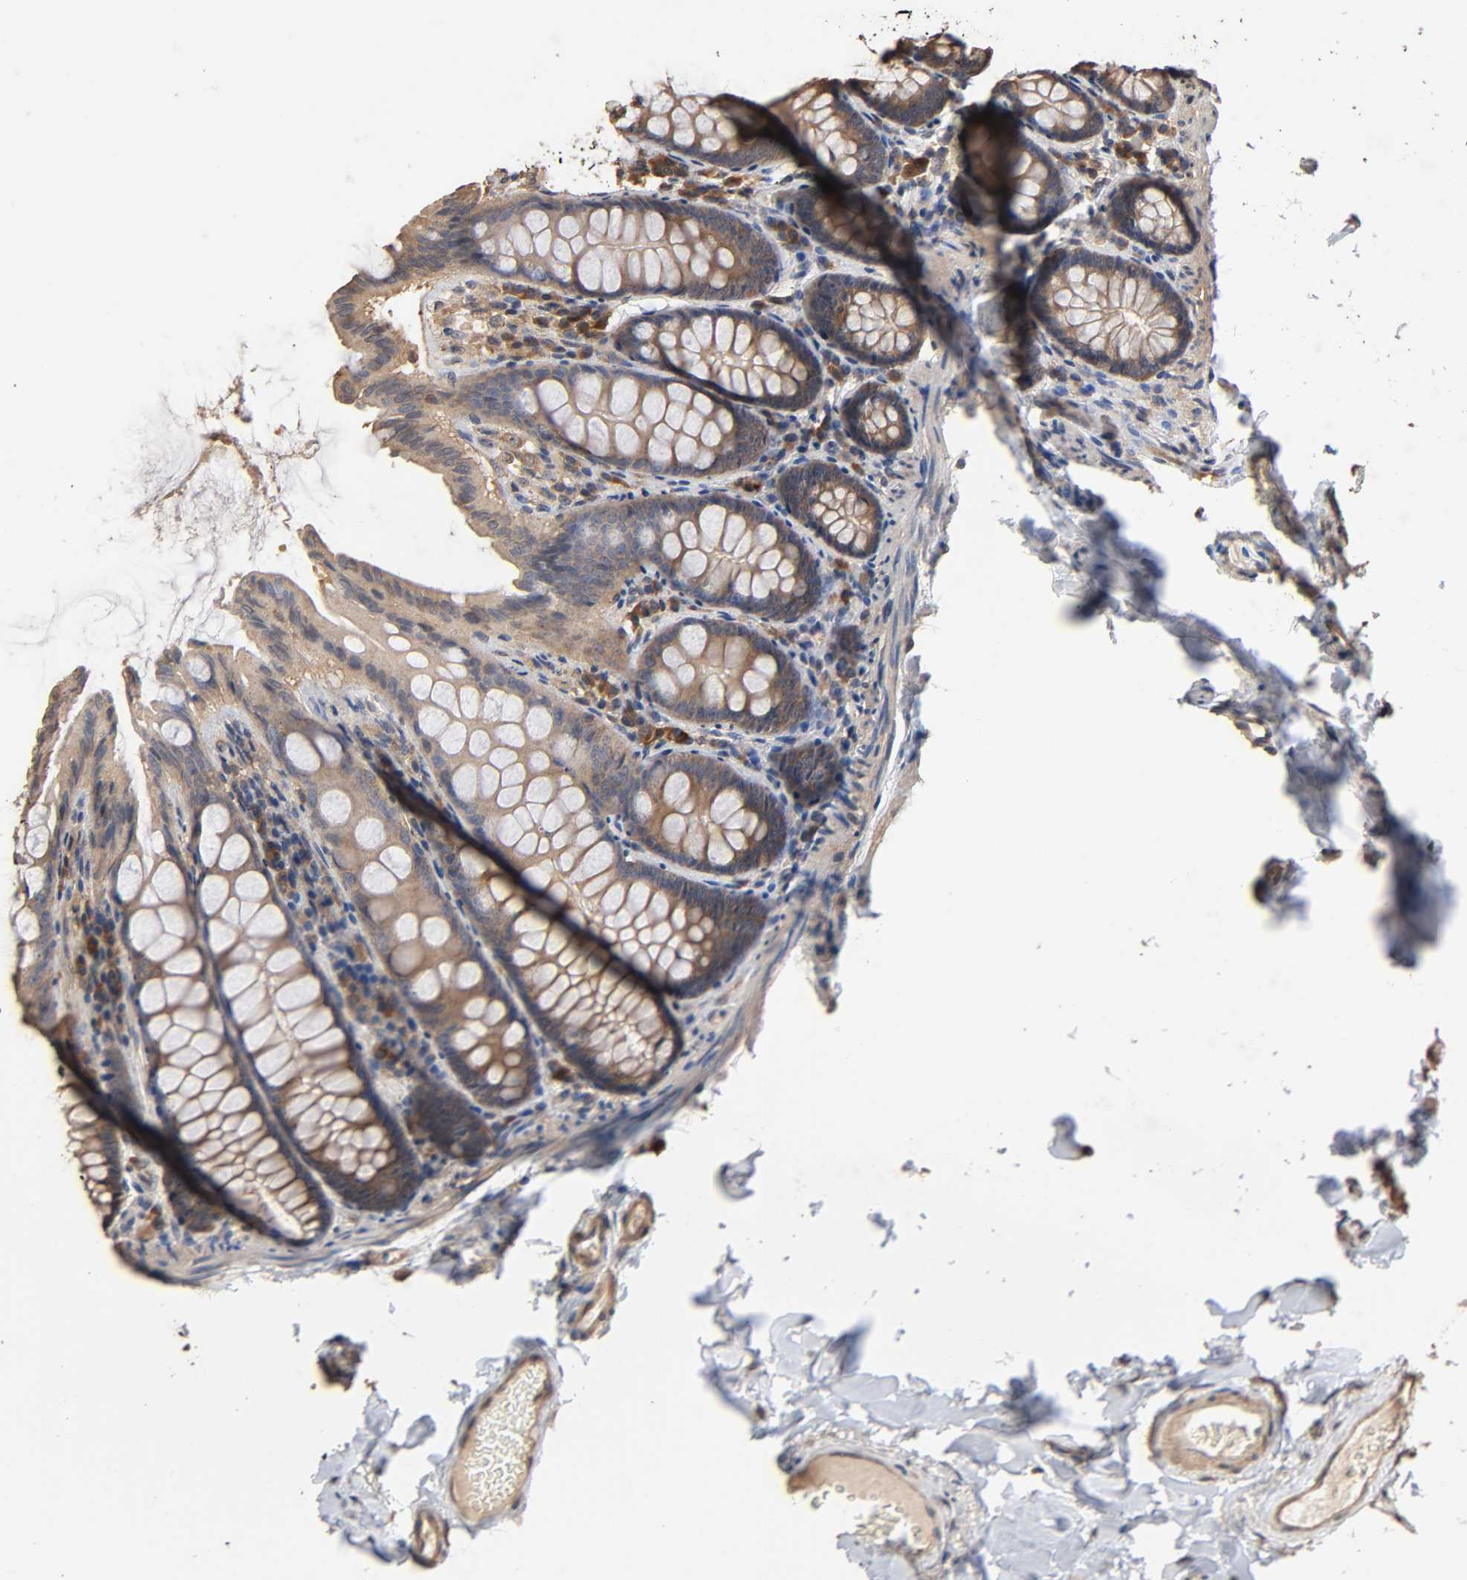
{"staining": {"intensity": "negative", "quantity": "none", "location": "none"}, "tissue": "colon", "cell_type": "Endothelial cells", "image_type": "normal", "snomed": [{"axis": "morphology", "description": "Normal tissue, NOS"}, {"axis": "topography", "description": "Colon"}], "caption": "Immunohistochemistry (IHC) of normal colon exhibits no expression in endothelial cells.", "gene": "ARHGEF7", "patient": {"sex": "female", "age": 61}}